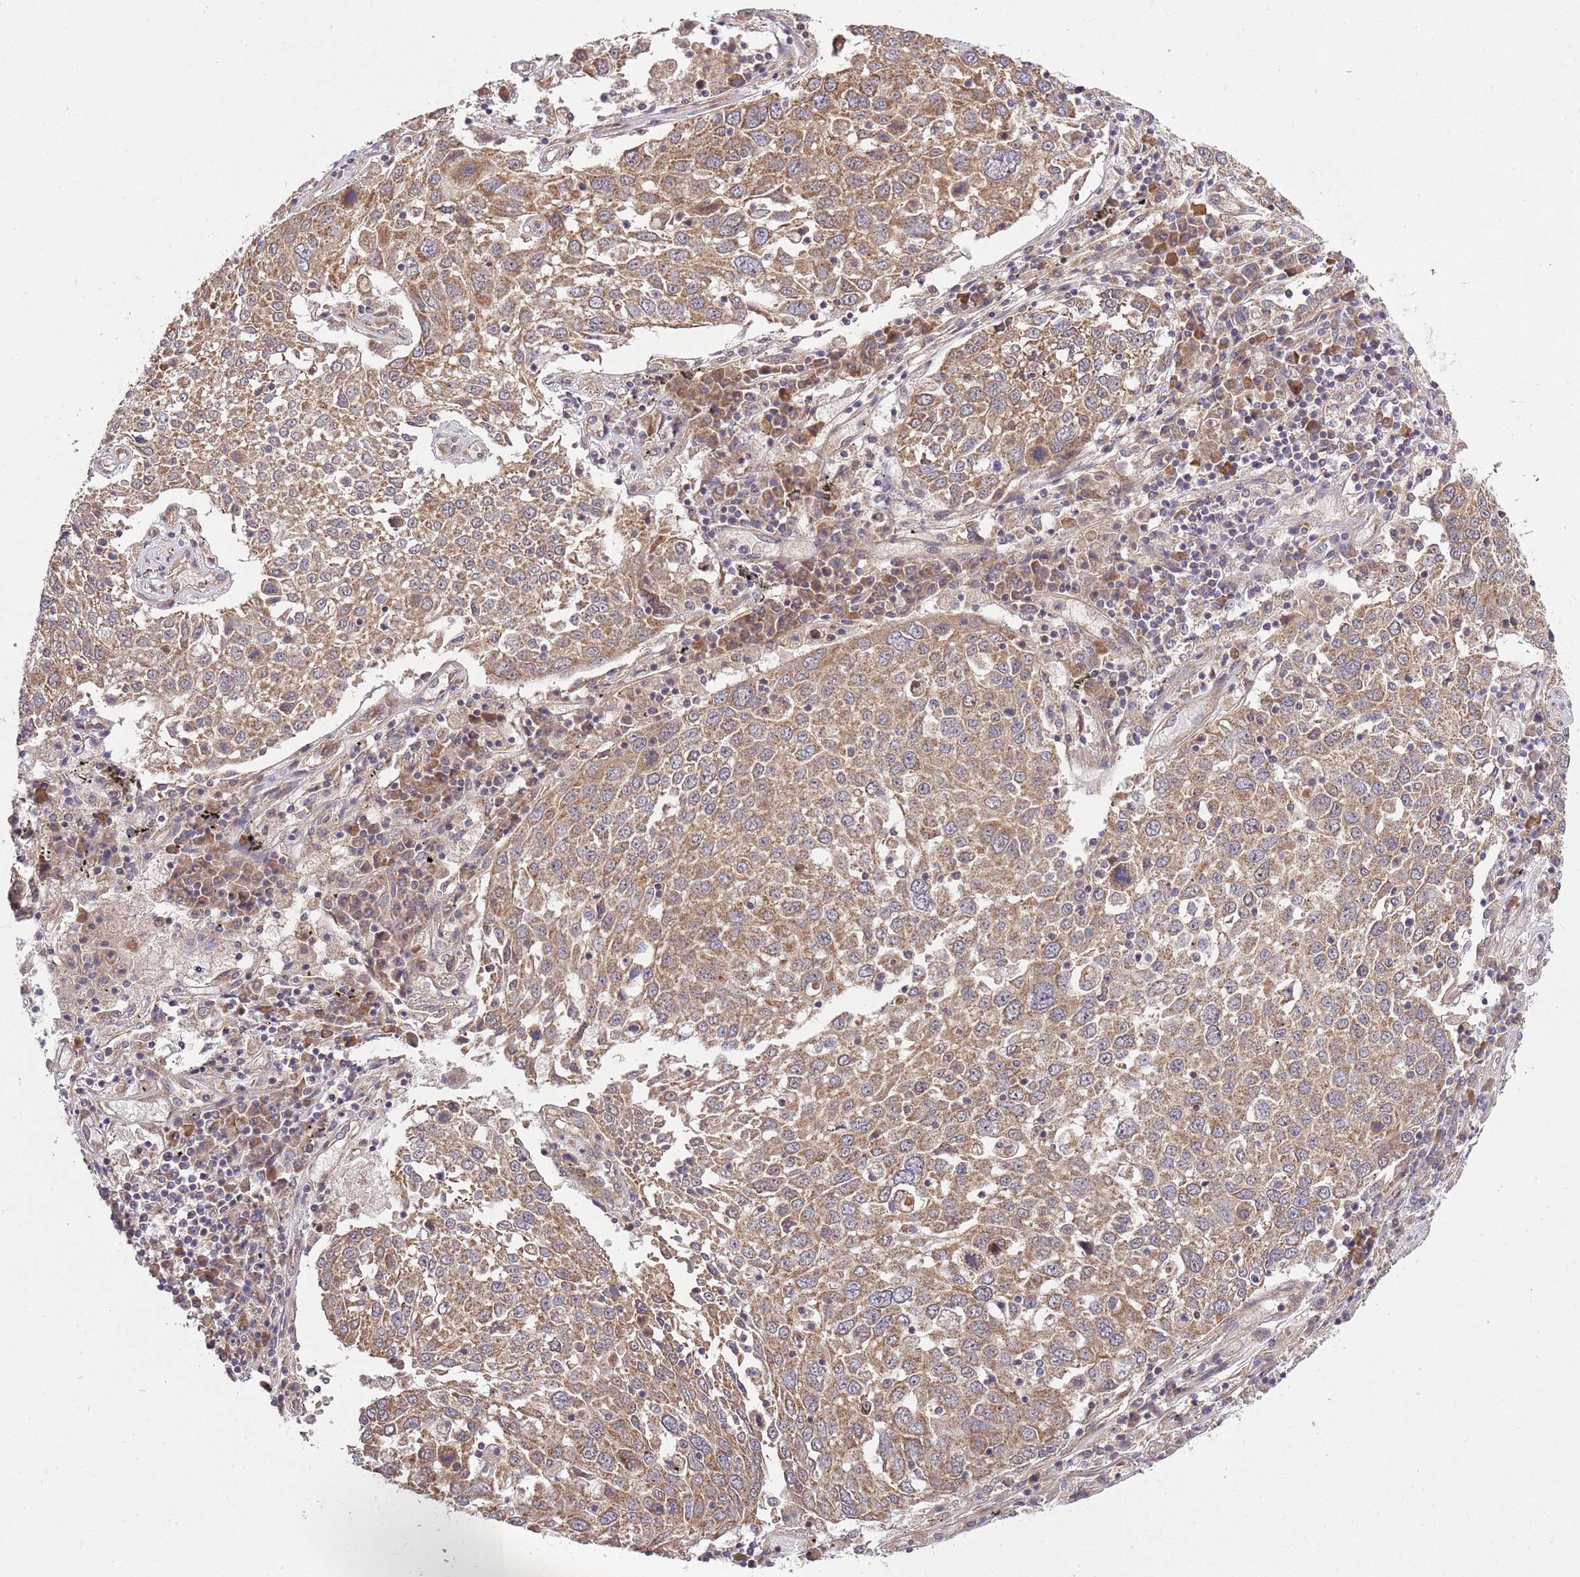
{"staining": {"intensity": "moderate", "quantity": ">75%", "location": "cytoplasmic/membranous"}, "tissue": "lung cancer", "cell_type": "Tumor cells", "image_type": "cancer", "snomed": [{"axis": "morphology", "description": "Squamous cell carcinoma, NOS"}, {"axis": "topography", "description": "Lung"}], "caption": "Squamous cell carcinoma (lung) was stained to show a protein in brown. There is medium levels of moderate cytoplasmic/membranous expression in about >75% of tumor cells.", "gene": "MFNG", "patient": {"sex": "male", "age": 65}}